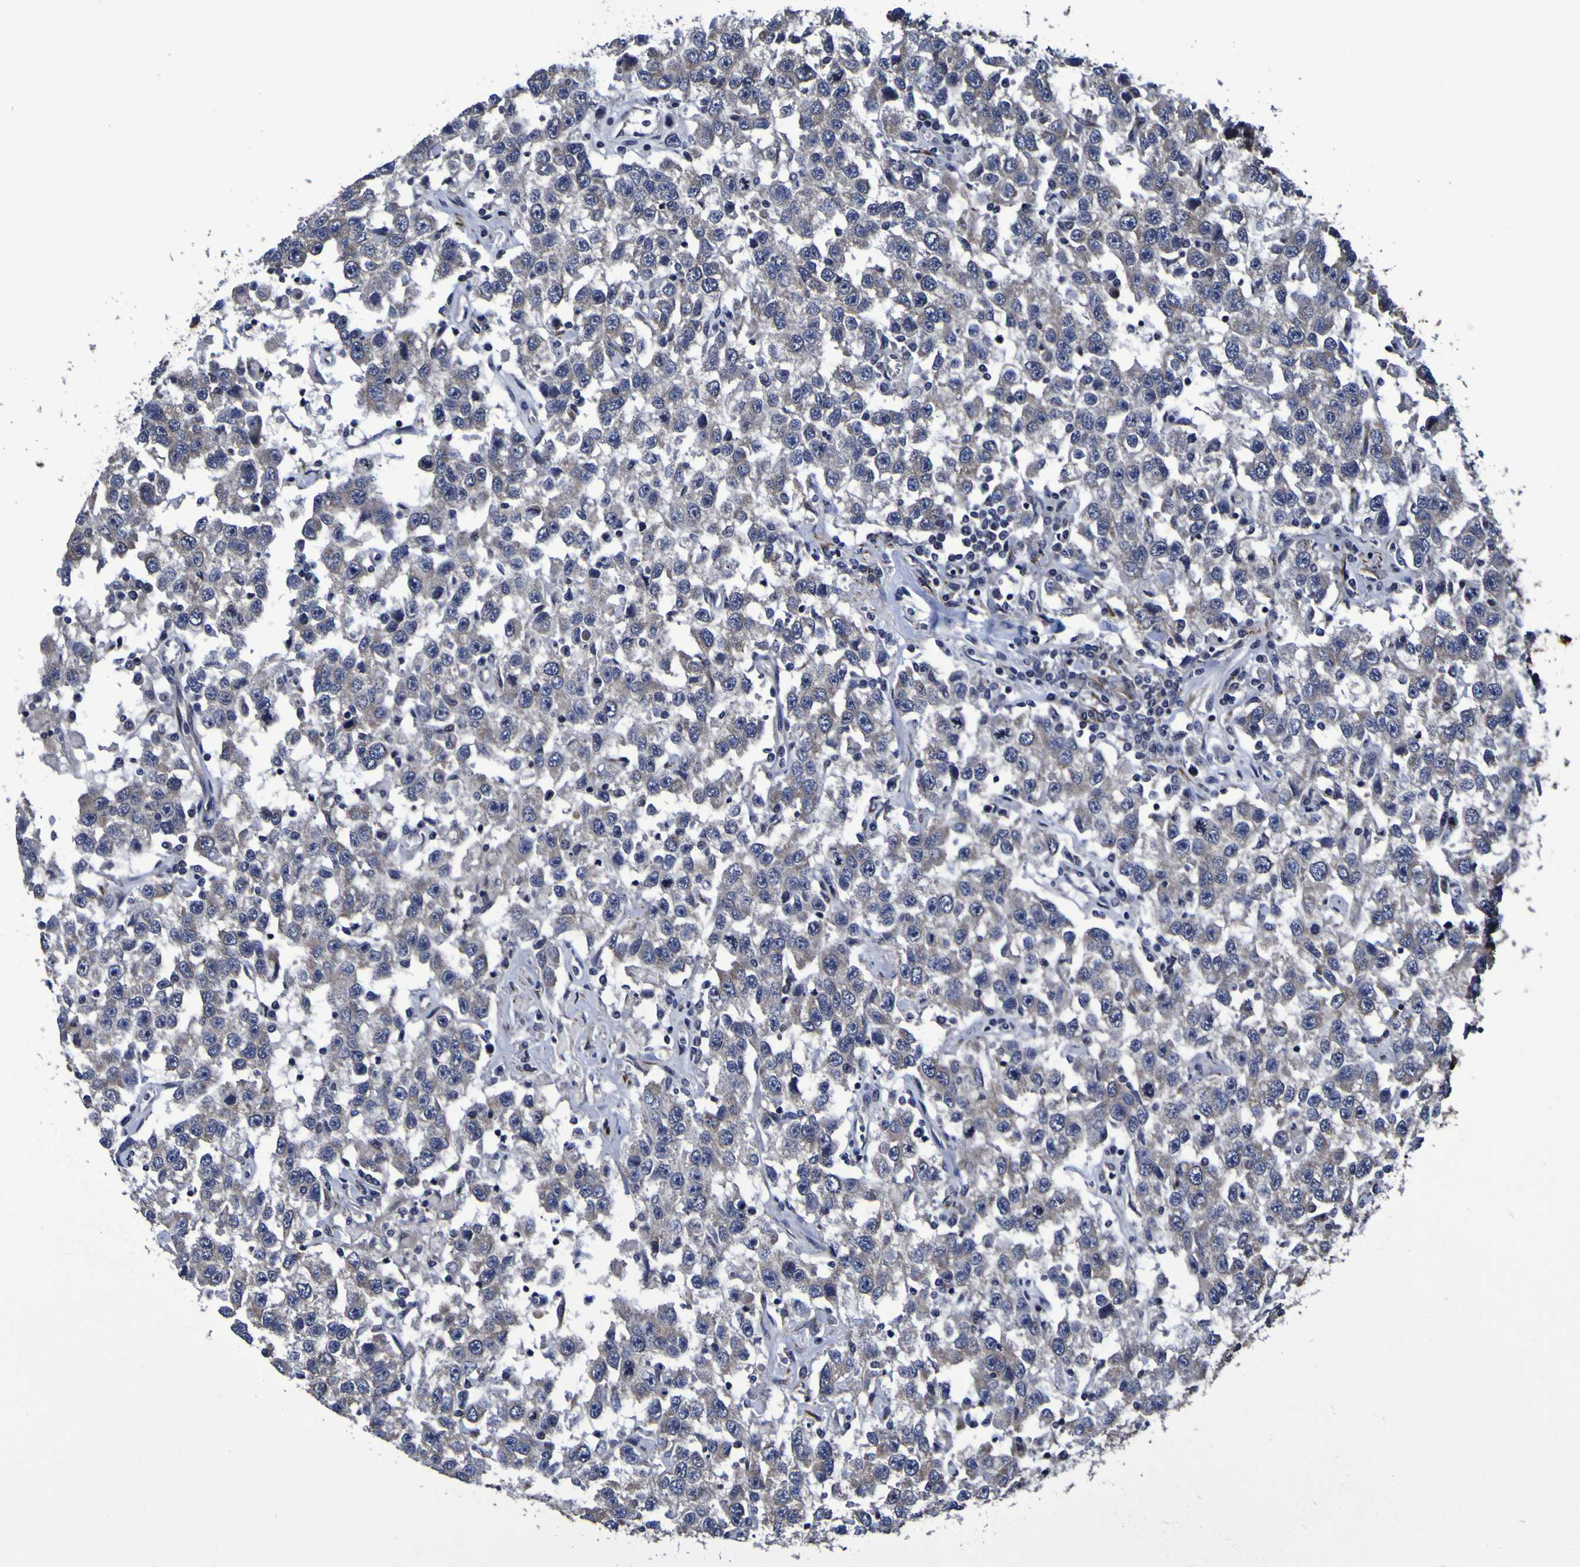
{"staining": {"intensity": "negative", "quantity": "none", "location": "none"}, "tissue": "testis cancer", "cell_type": "Tumor cells", "image_type": "cancer", "snomed": [{"axis": "morphology", "description": "Seminoma, NOS"}, {"axis": "topography", "description": "Testis"}], "caption": "The micrograph demonstrates no staining of tumor cells in testis seminoma.", "gene": "P3H1", "patient": {"sex": "male", "age": 41}}